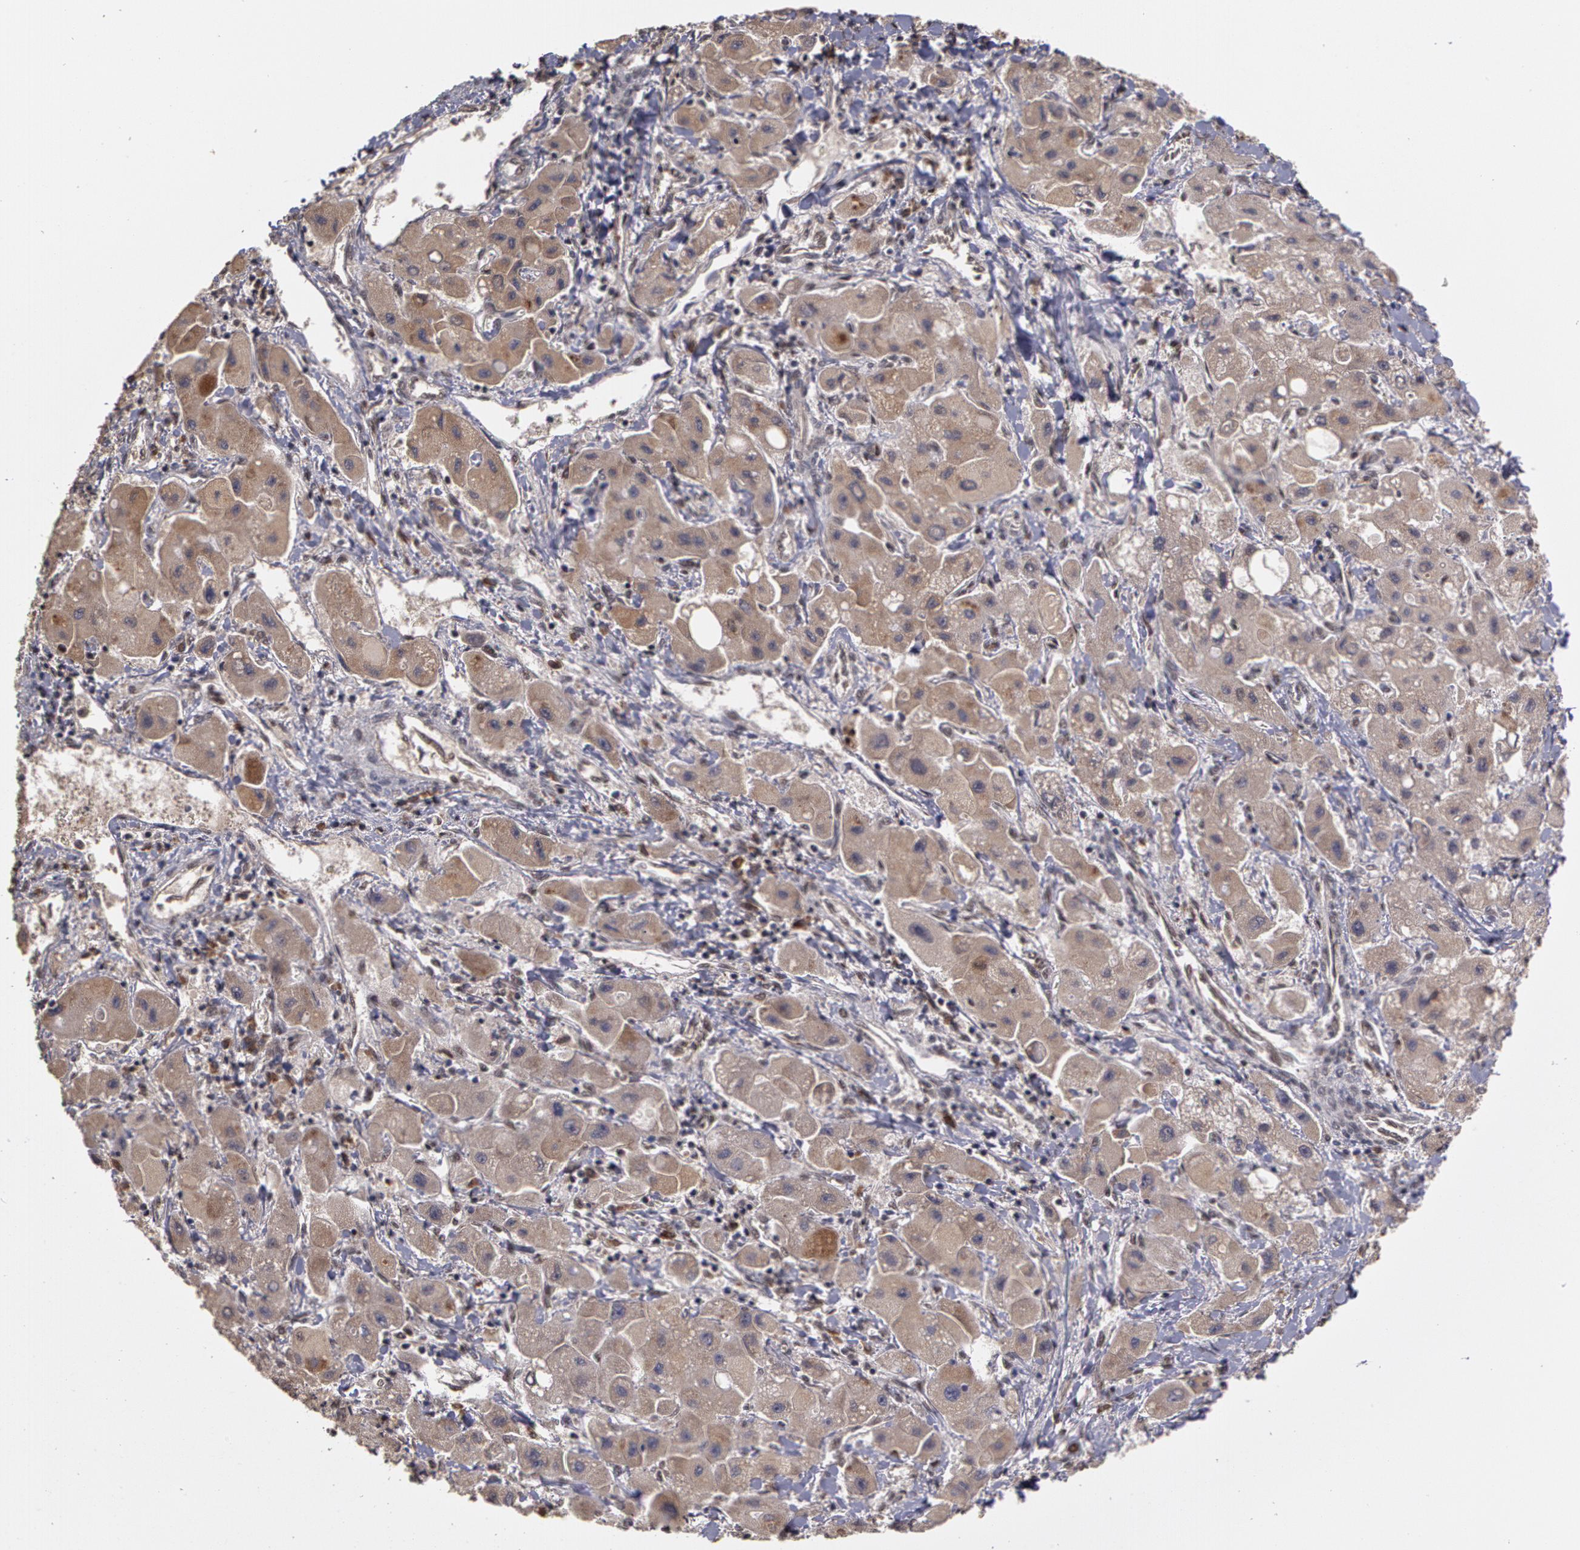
{"staining": {"intensity": "weak", "quantity": ">75%", "location": "cytoplasmic/membranous"}, "tissue": "liver cancer", "cell_type": "Tumor cells", "image_type": "cancer", "snomed": [{"axis": "morphology", "description": "Carcinoma, Hepatocellular, NOS"}, {"axis": "topography", "description": "Liver"}], "caption": "Hepatocellular carcinoma (liver) stained with DAB (3,3'-diaminobenzidine) immunohistochemistry reveals low levels of weak cytoplasmic/membranous positivity in about >75% of tumor cells.", "gene": "GLIS1", "patient": {"sex": "male", "age": 24}}